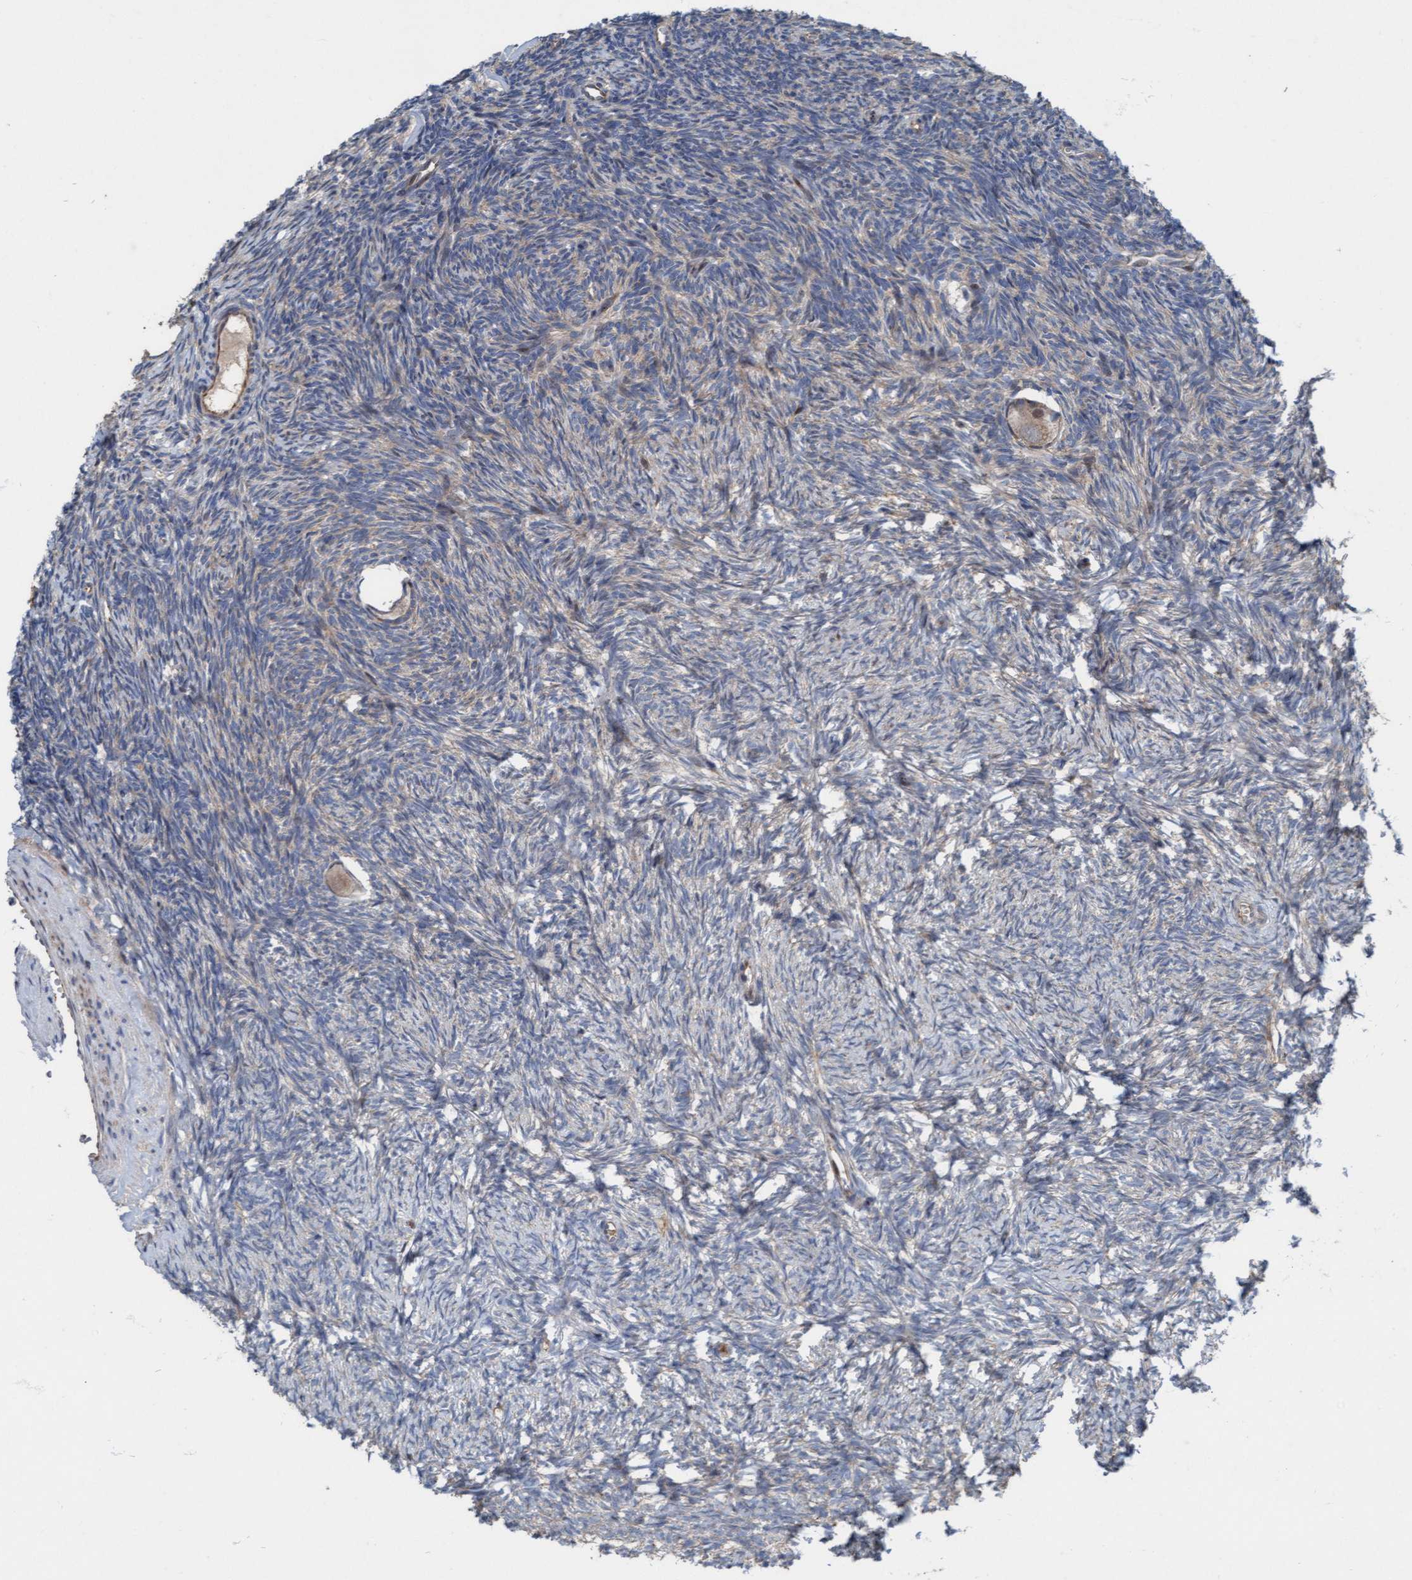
{"staining": {"intensity": "weak", "quantity": "25%-75%", "location": "cytoplasmic/membranous"}, "tissue": "ovary", "cell_type": "Follicle cells", "image_type": "normal", "snomed": [{"axis": "morphology", "description": "Normal tissue, NOS"}, {"axis": "topography", "description": "Ovary"}], "caption": "Human ovary stained for a protein (brown) exhibits weak cytoplasmic/membranous positive staining in approximately 25%-75% of follicle cells.", "gene": "KLHL26", "patient": {"sex": "female", "age": 34}}